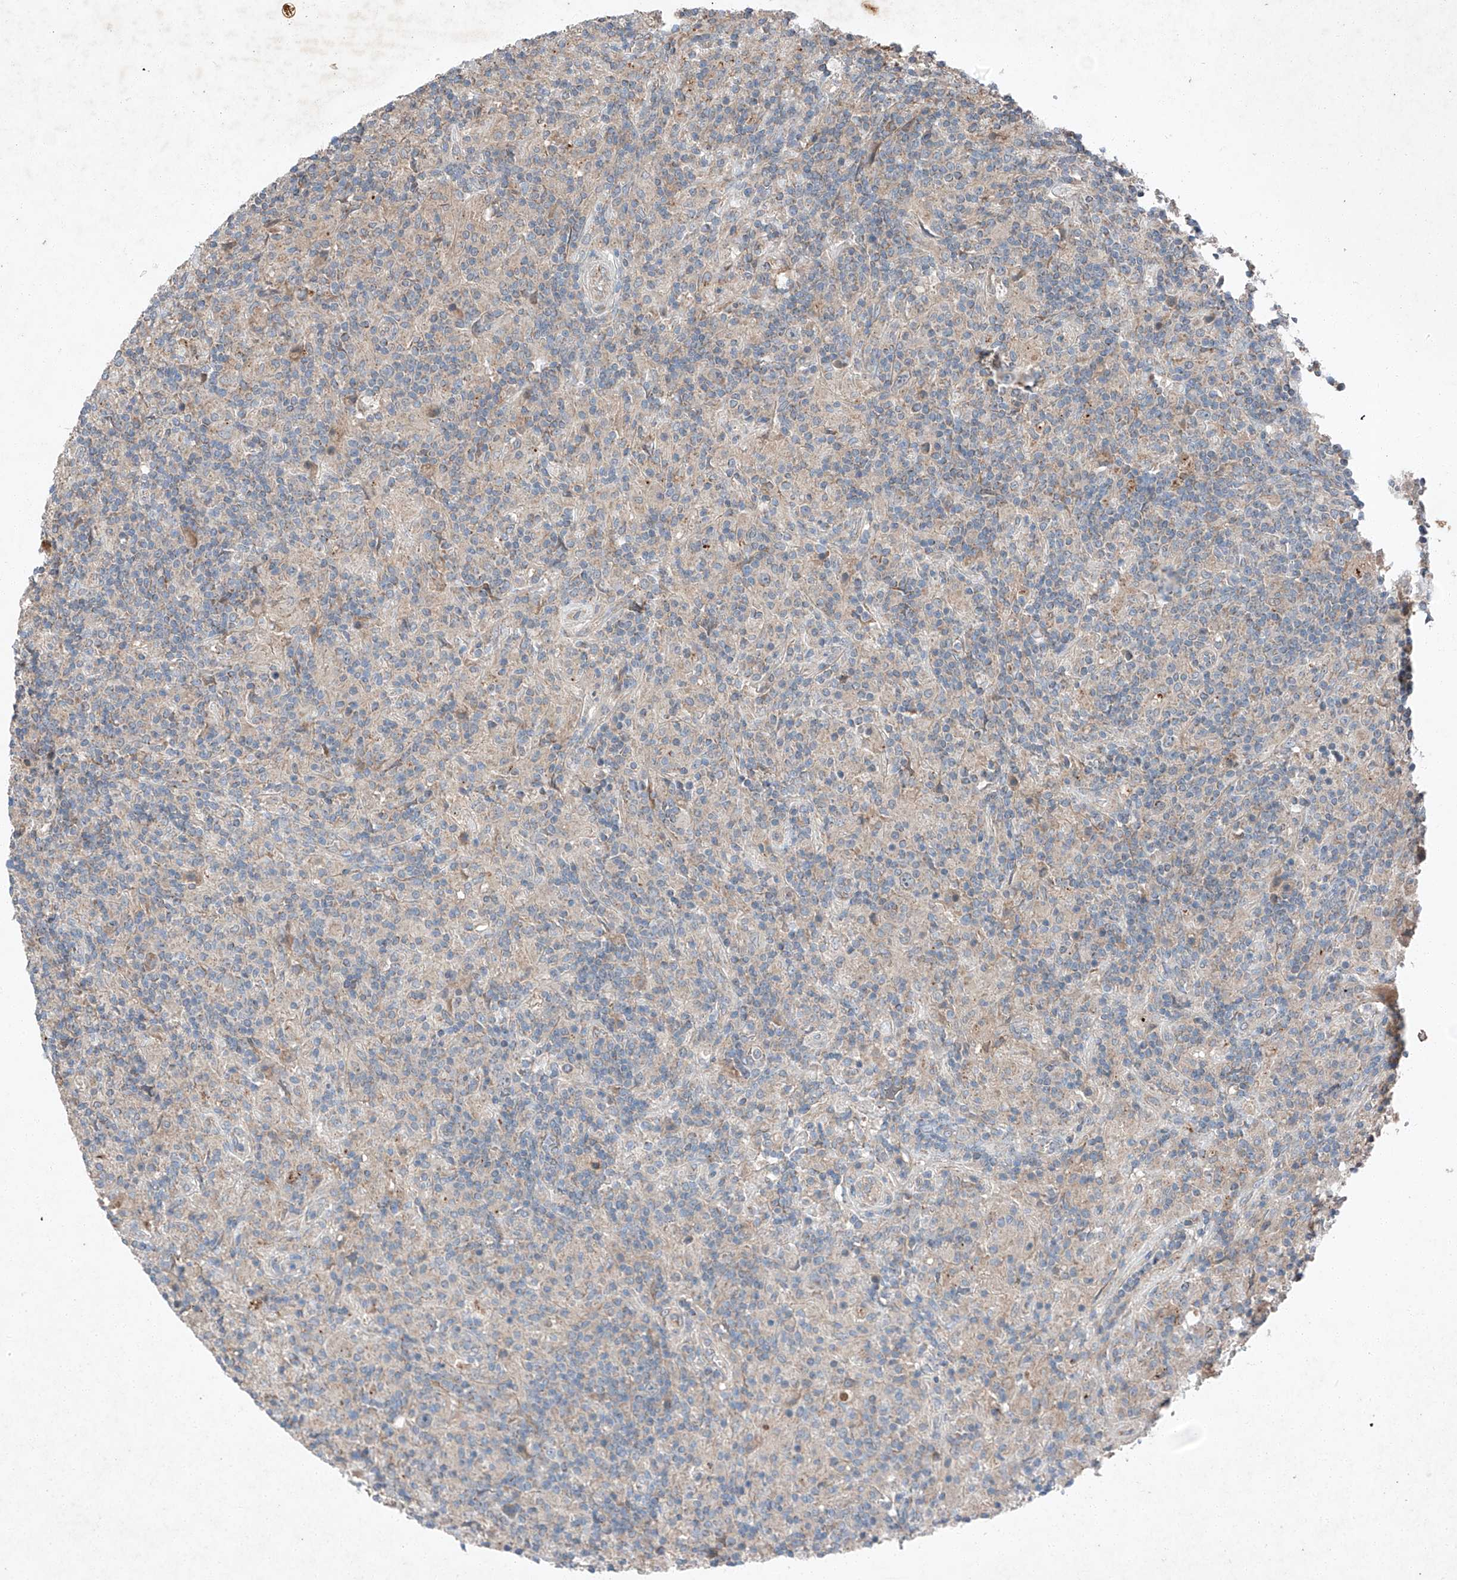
{"staining": {"intensity": "negative", "quantity": "none", "location": "none"}, "tissue": "lymphoma", "cell_type": "Tumor cells", "image_type": "cancer", "snomed": [{"axis": "morphology", "description": "Hodgkin's disease, NOS"}, {"axis": "topography", "description": "Lymph node"}], "caption": "DAB (3,3'-diaminobenzidine) immunohistochemical staining of lymphoma demonstrates no significant expression in tumor cells.", "gene": "RUSC1", "patient": {"sex": "male", "age": 70}}